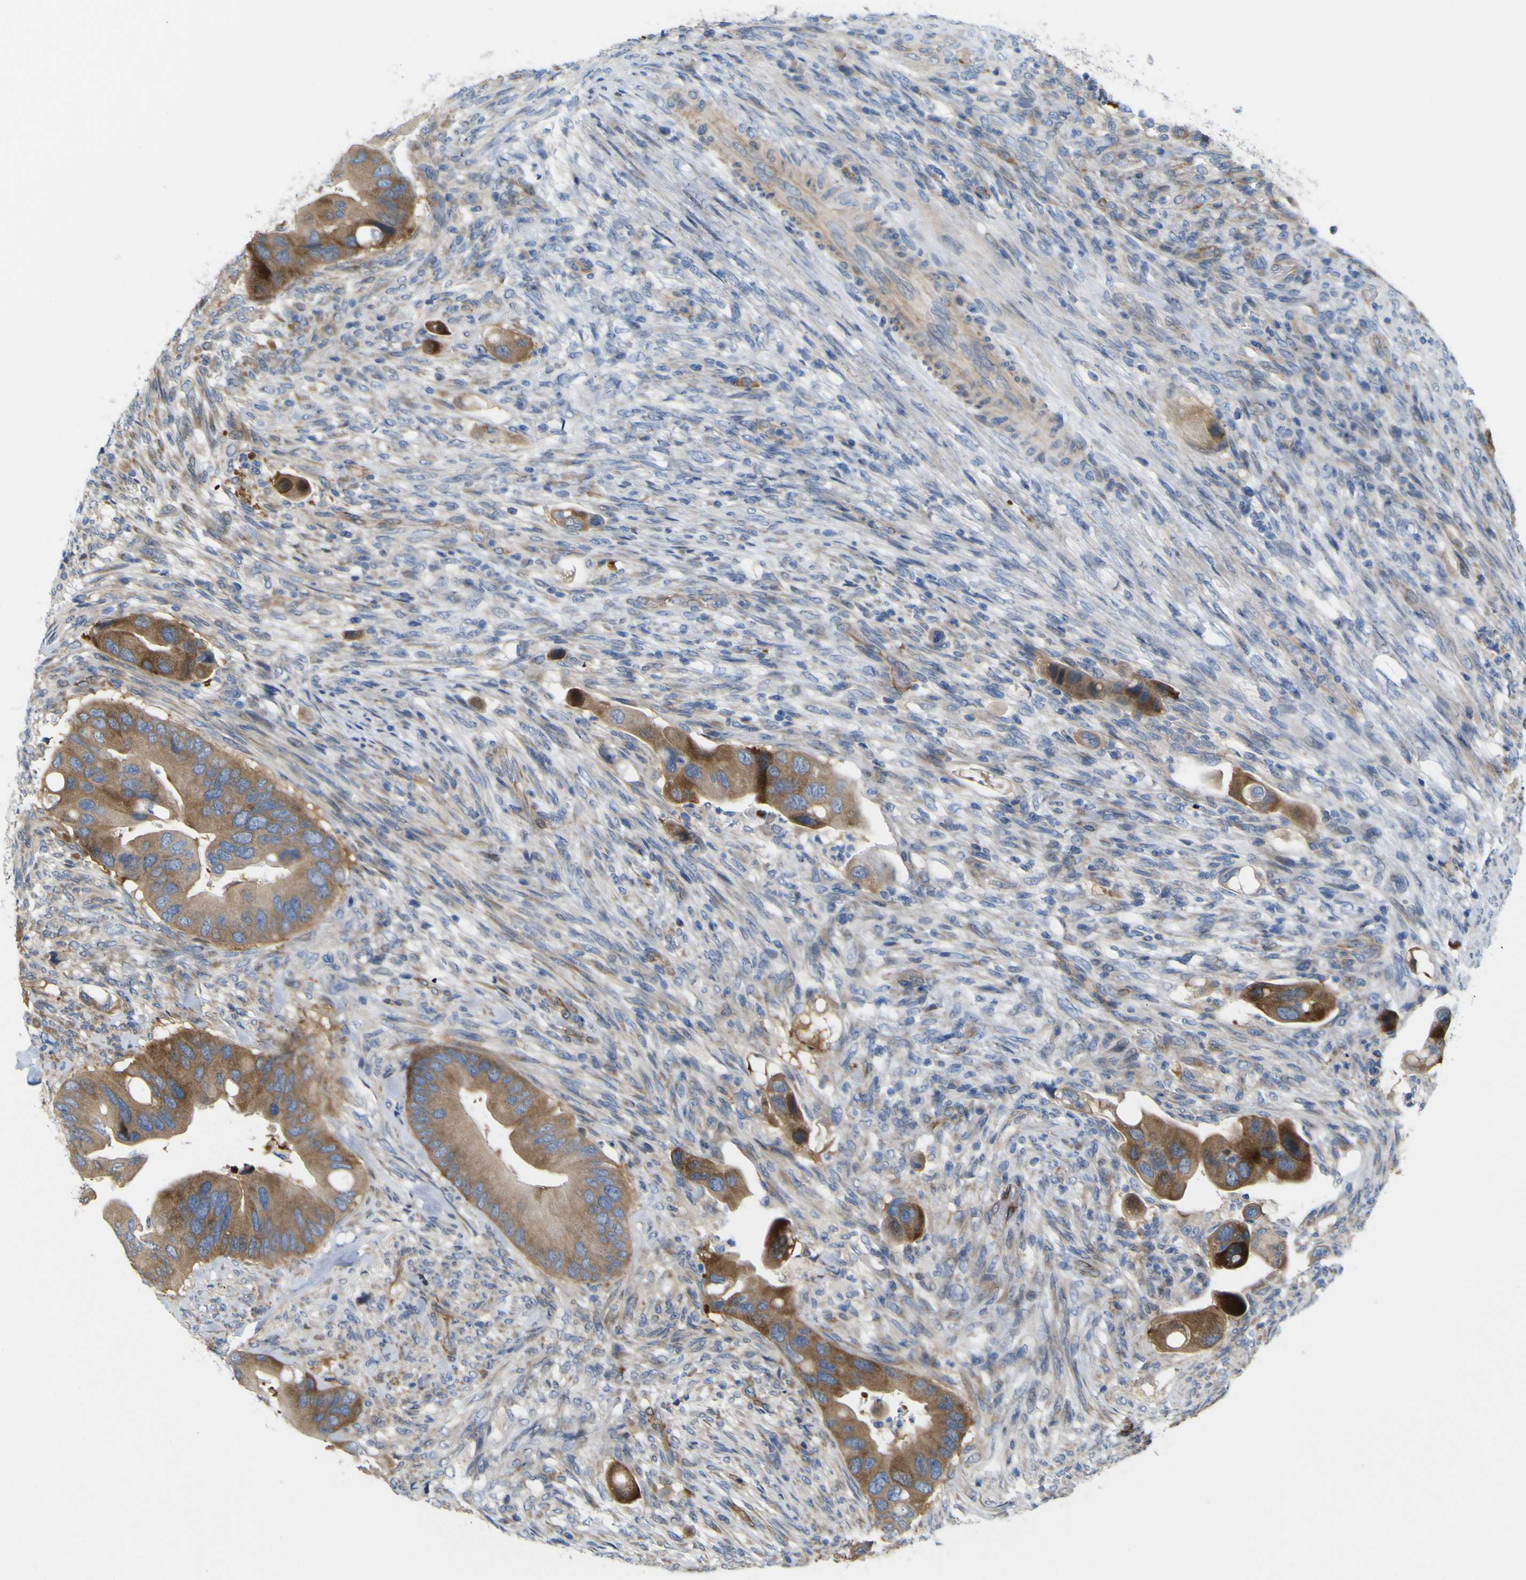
{"staining": {"intensity": "moderate", "quantity": ">75%", "location": "cytoplasmic/membranous"}, "tissue": "colorectal cancer", "cell_type": "Tumor cells", "image_type": "cancer", "snomed": [{"axis": "morphology", "description": "Adenocarcinoma, NOS"}, {"axis": "topography", "description": "Rectum"}], "caption": "IHC photomicrograph of neoplastic tissue: human colorectal cancer (adenocarcinoma) stained using immunohistochemistry demonstrates medium levels of moderate protein expression localized specifically in the cytoplasmic/membranous of tumor cells, appearing as a cytoplasmic/membranous brown color.", "gene": "JPH1", "patient": {"sex": "female", "age": 57}}